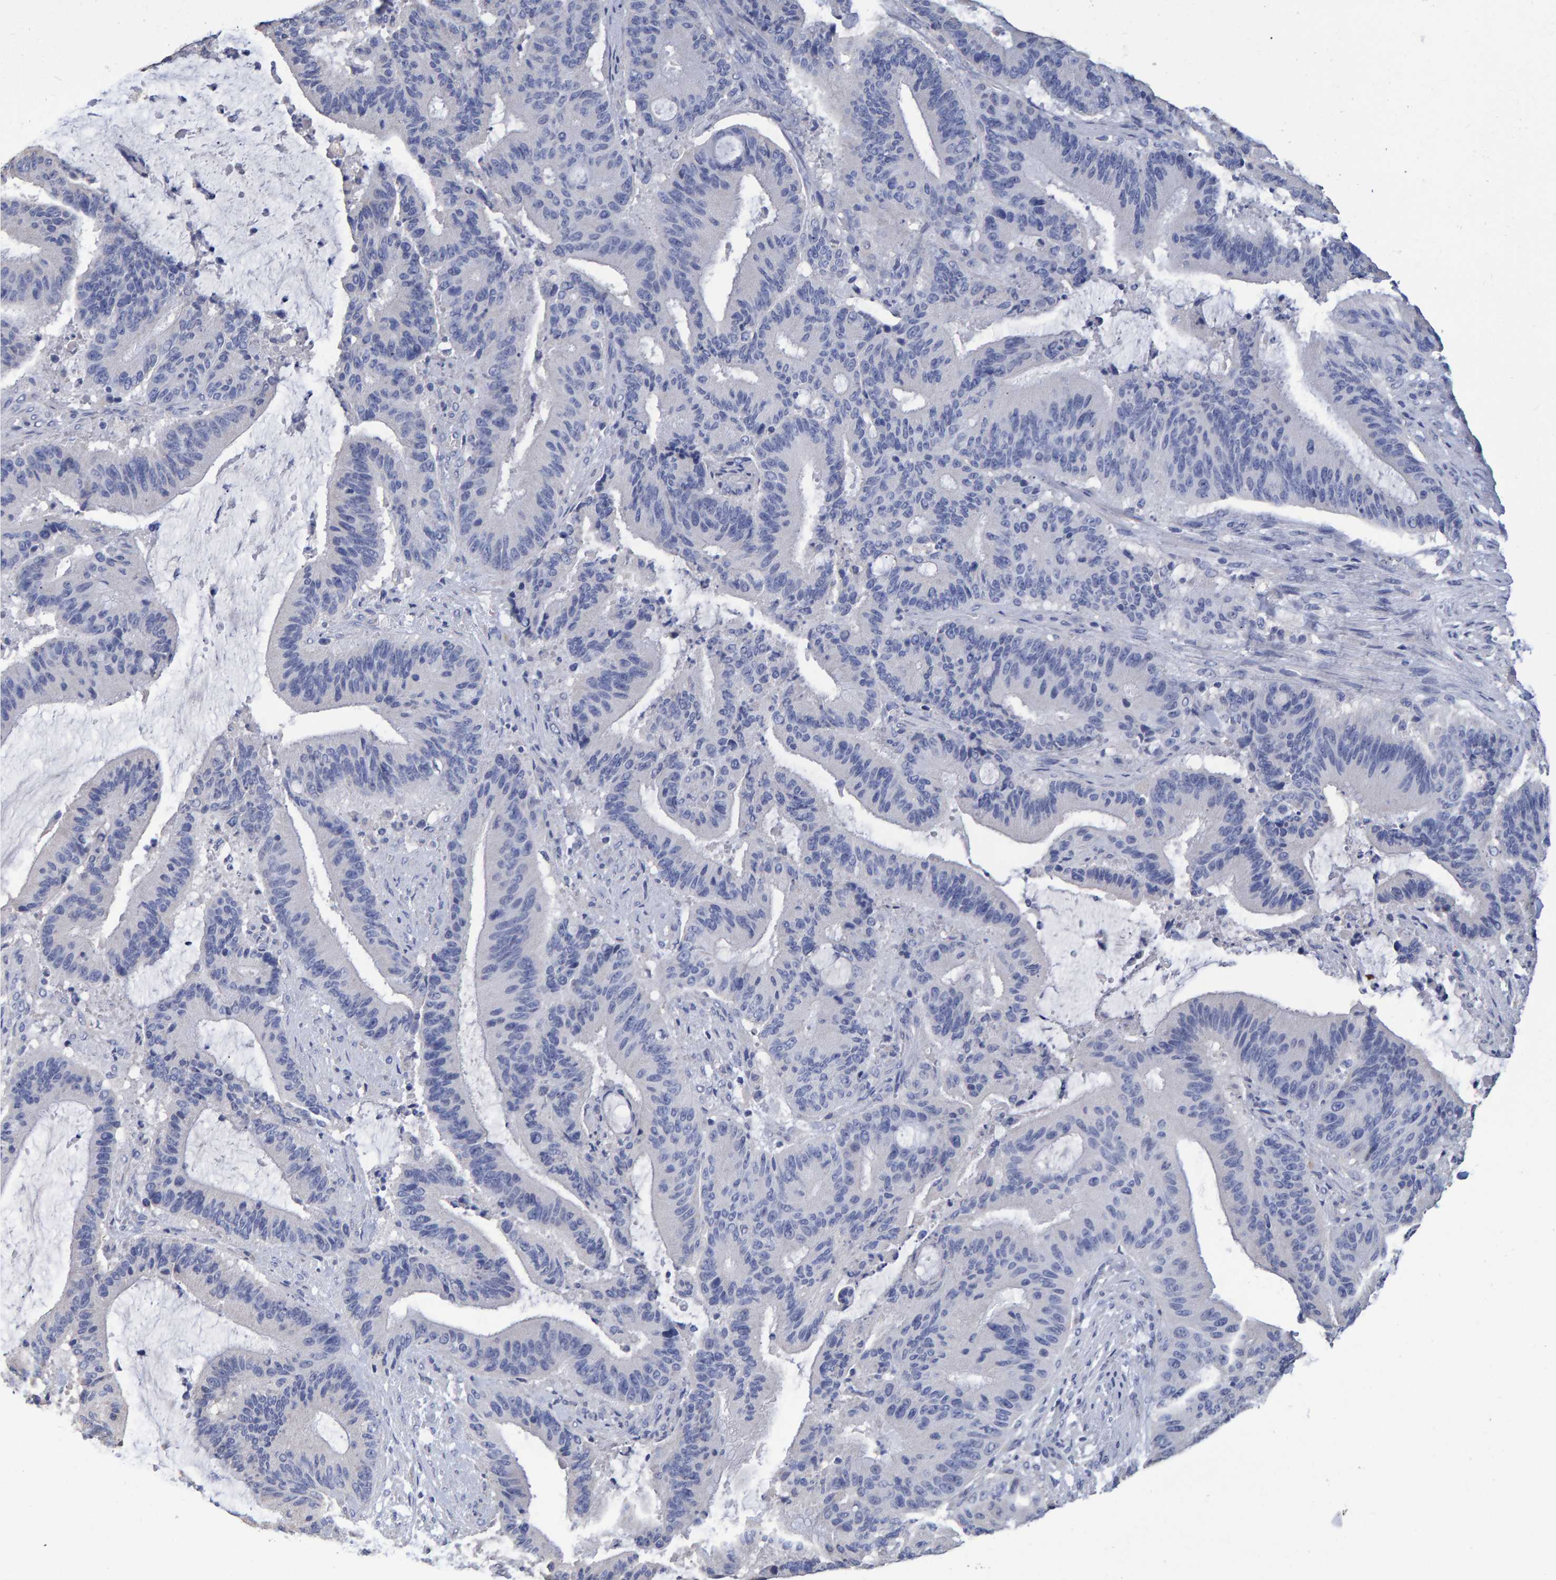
{"staining": {"intensity": "negative", "quantity": "none", "location": "none"}, "tissue": "liver cancer", "cell_type": "Tumor cells", "image_type": "cancer", "snomed": [{"axis": "morphology", "description": "Normal tissue, NOS"}, {"axis": "morphology", "description": "Cholangiocarcinoma"}, {"axis": "topography", "description": "Liver"}, {"axis": "topography", "description": "Peripheral nerve tissue"}], "caption": "An immunohistochemistry micrograph of cholangiocarcinoma (liver) is shown. There is no staining in tumor cells of cholangiocarcinoma (liver).", "gene": "HEMGN", "patient": {"sex": "female", "age": 73}}